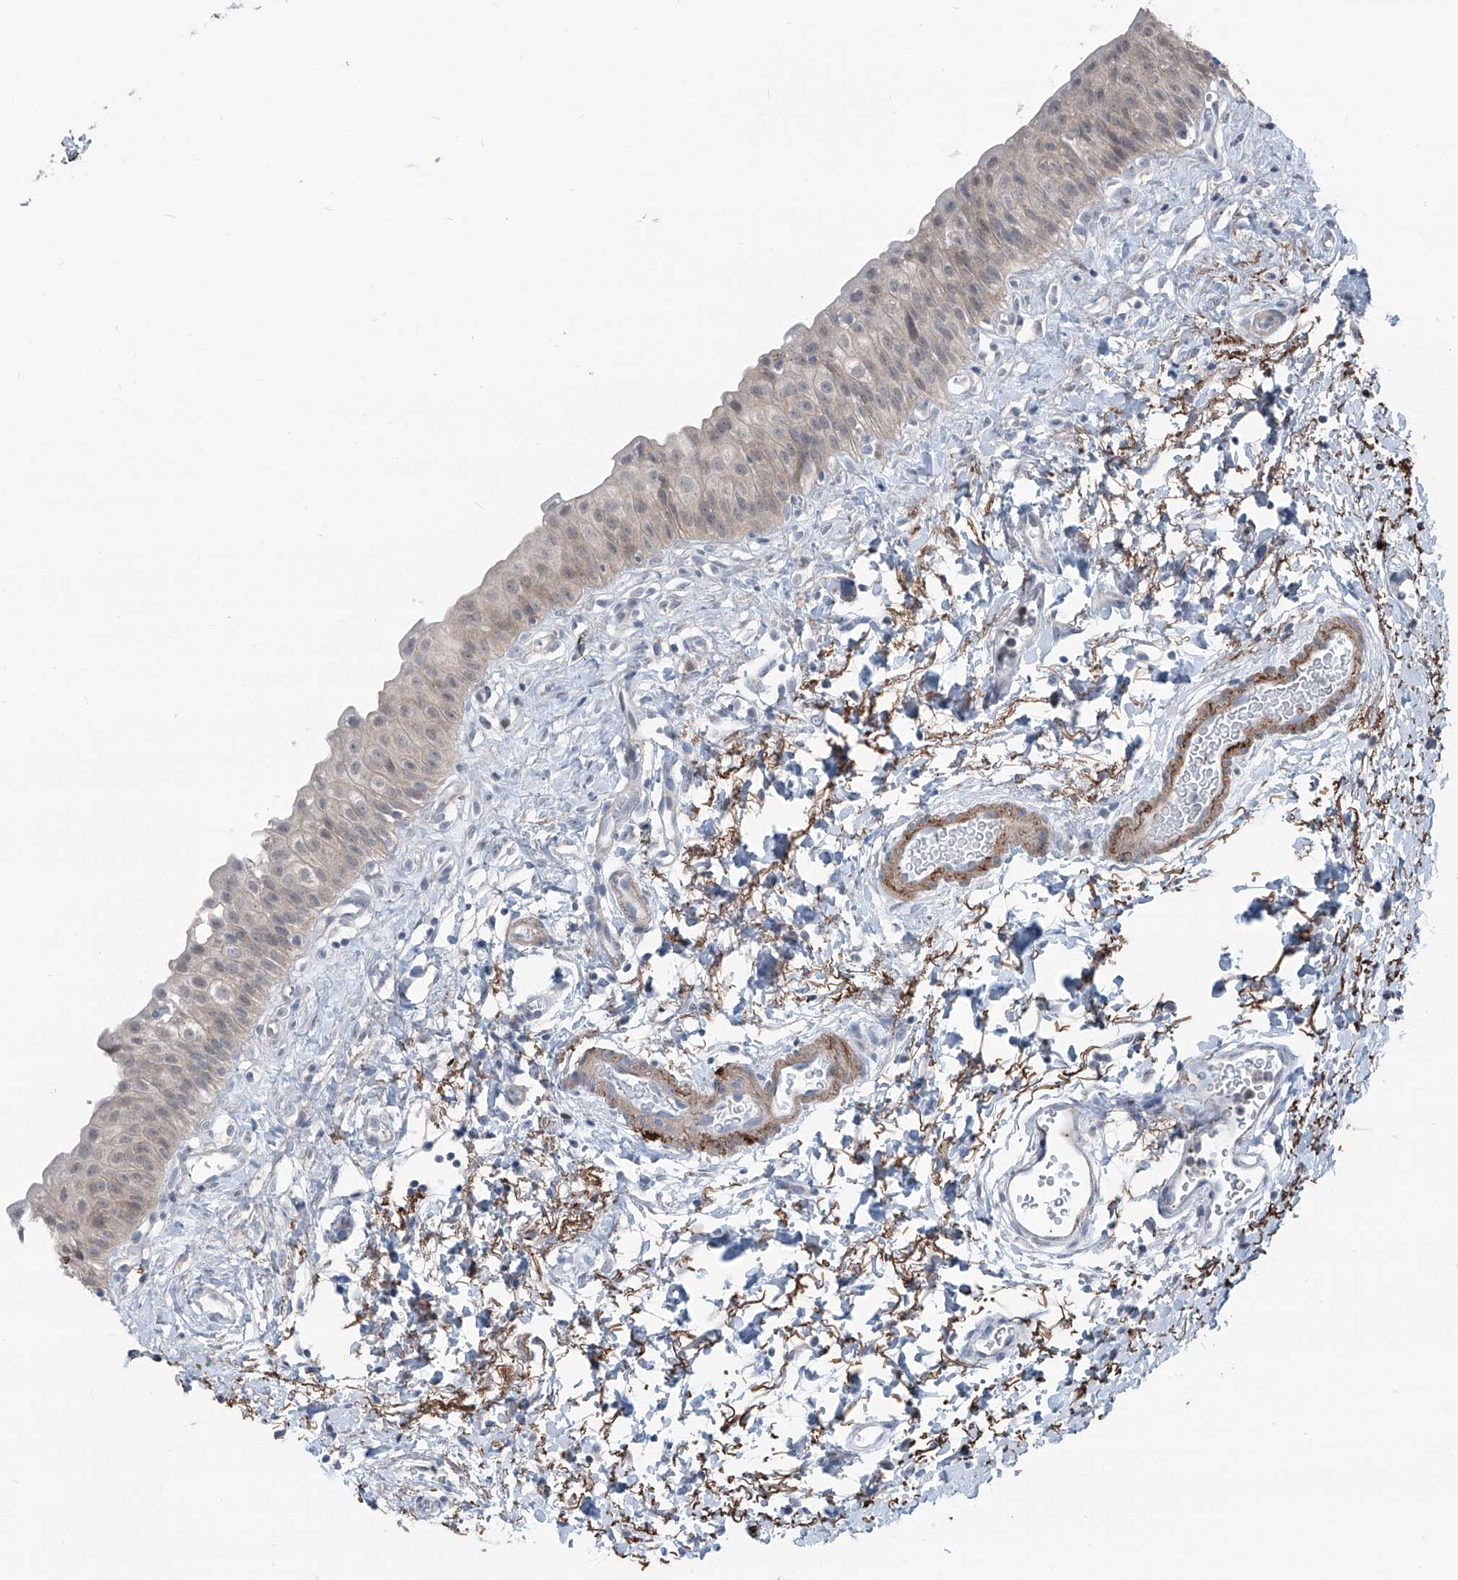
{"staining": {"intensity": "weak", "quantity": "25%-75%", "location": "cytoplasmic/membranous"}, "tissue": "urinary bladder", "cell_type": "Urothelial cells", "image_type": "normal", "snomed": [{"axis": "morphology", "description": "Normal tissue, NOS"}, {"axis": "topography", "description": "Urinary bladder"}], "caption": "DAB (3,3'-diaminobenzidine) immunohistochemical staining of benign urinary bladder reveals weak cytoplasmic/membranous protein positivity in approximately 25%-75% of urothelial cells.", "gene": "HSPB11", "patient": {"sex": "male", "age": 51}}